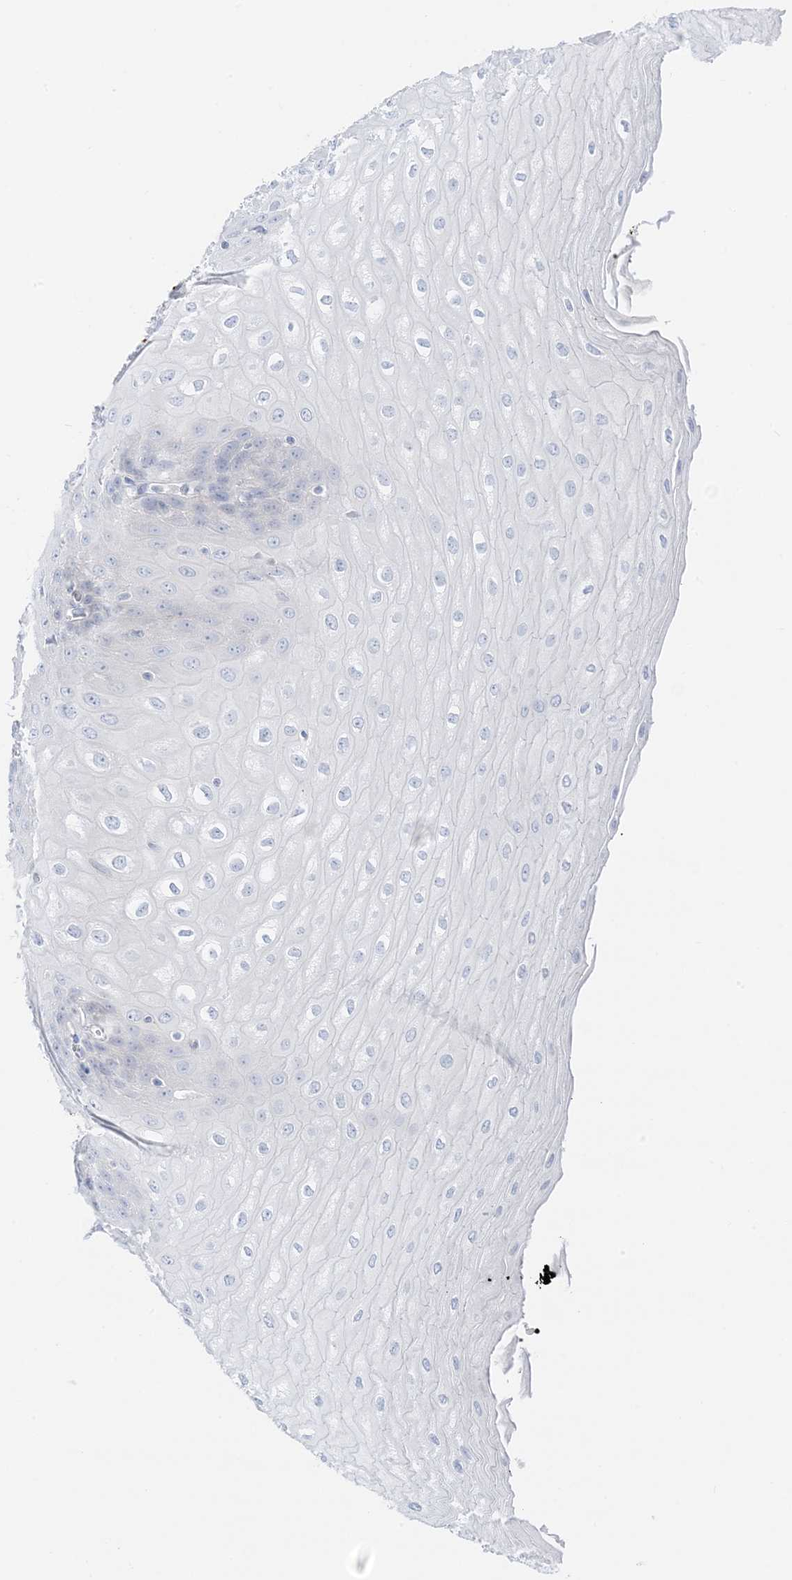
{"staining": {"intensity": "negative", "quantity": "none", "location": "none"}, "tissue": "esophagus", "cell_type": "Squamous epithelial cells", "image_type": "normal", "snomed": [{"axis": "morphology", "description": "Normal tissue, NOS"}, {"axis": "topography", "description": "Esophagus"}], "caption": "A high-resolution micrograph shows immunohistochemistry staining of unremarkable esophagus, which shows no significant positivity in squamous epithelial cells. Brightfield microscopy of immunohistochemistry (IHC) stained with DAB (brown) and hematoxylin (blue), captured at high magnification.", "gene": "SLC22A13", "patient": {"sex": "male", "age": 60}}